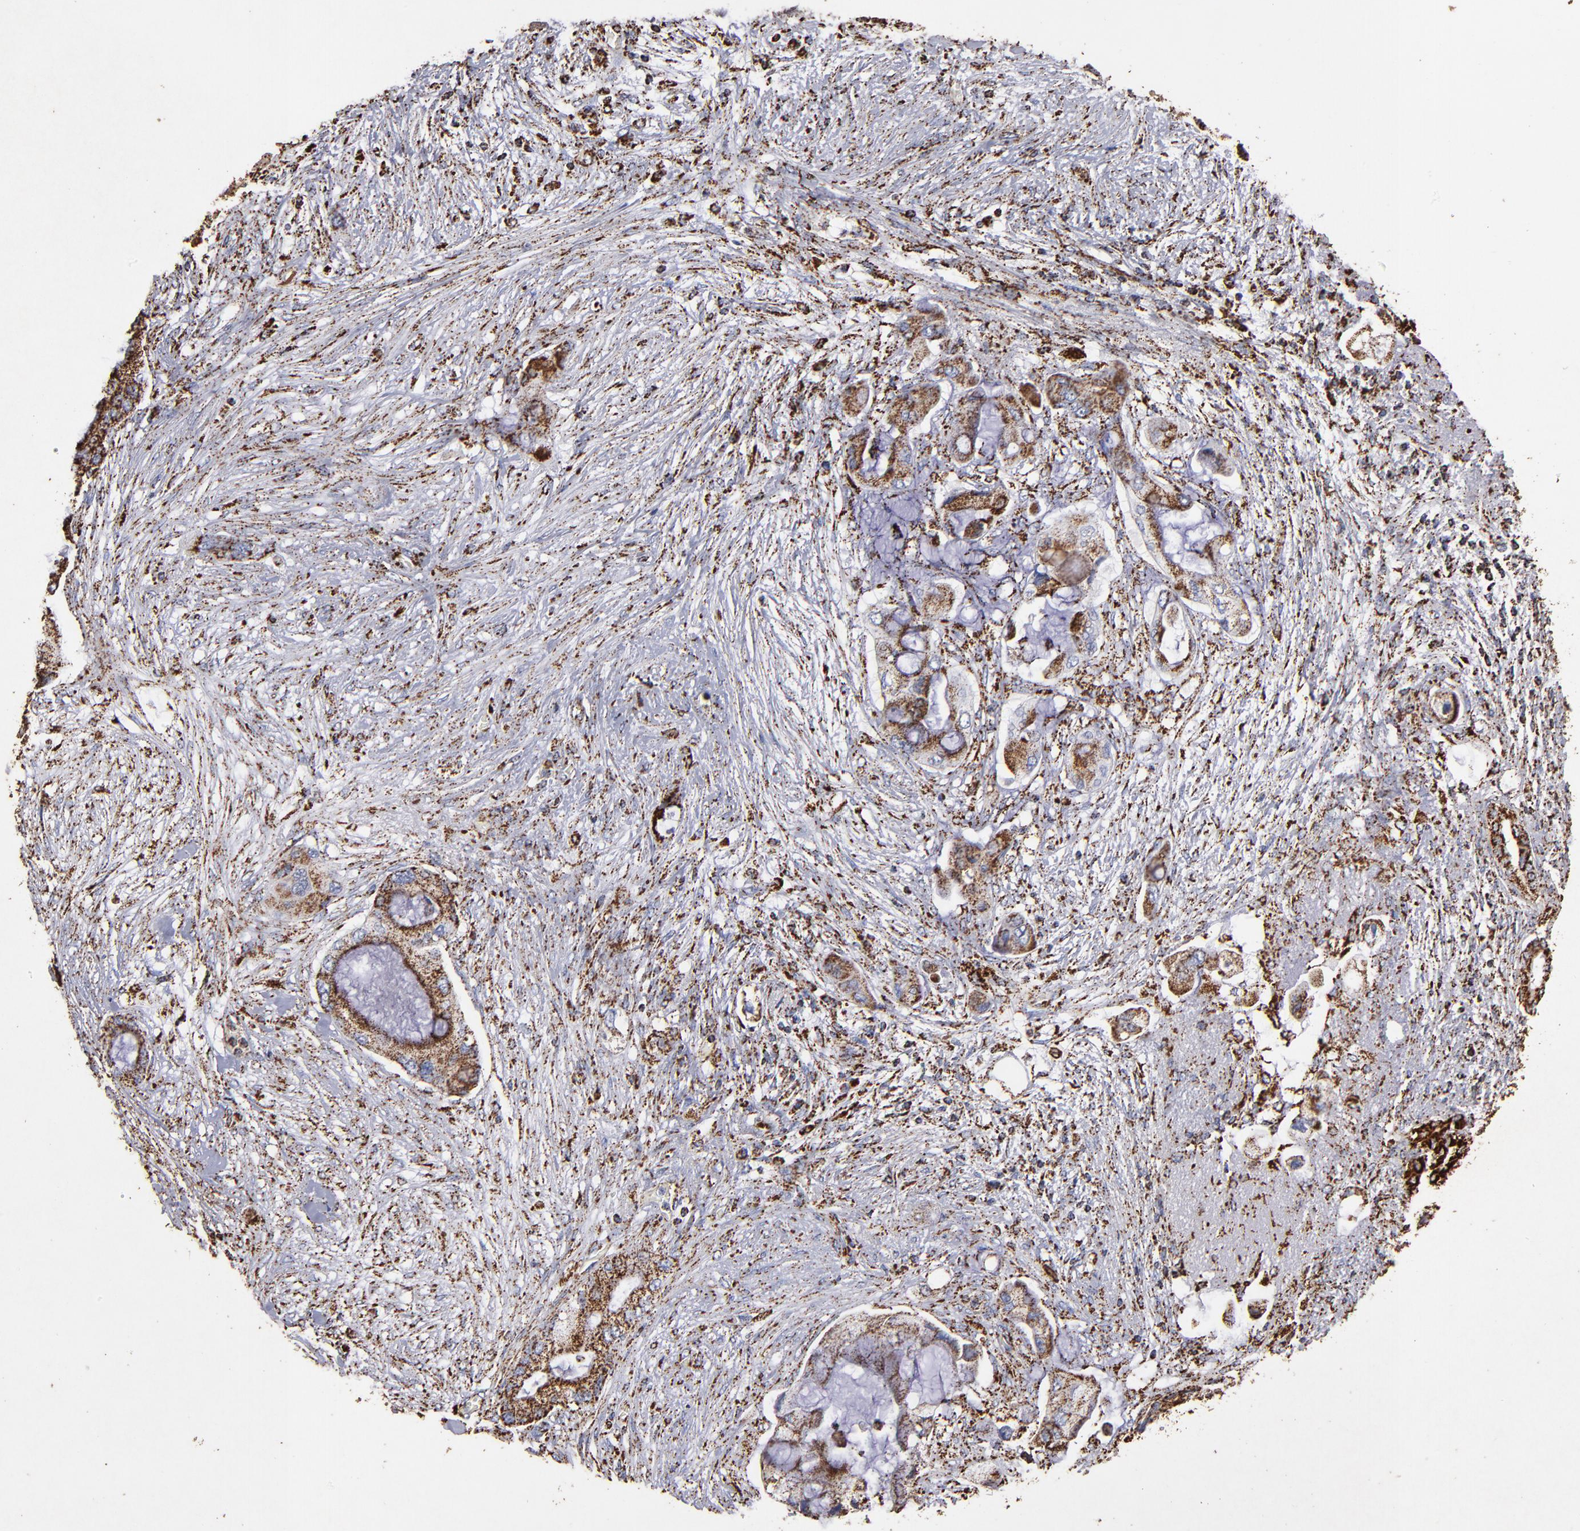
{"staining": {"intensity": "strong", "quantity": ">75%", "location": "cytoplasmic/membranous"}, "tissue": "pancreatic cancer", "cell_type": "Tumor cells", "image_type": "cancer", "snomed": [{"axis": "morphology", "description": "Adenocarcinoma, NOS"}, {"axis": "topography", "description": "Pancreas"}], "caption": "Immunohistochemical staining of human pancreatic cancer (adenocarcinoma) shows high levels of strong cytoplasmic/membranous expression in about >75% of tumor cells. Using DAB (3,3'-diaminobenzidine) (brown) and hematoxylin (blue) stains, captured at high magnification using brightfield microscopy.", "gene": "SOD2", "patient": {"sex": "female", "age": 59}}